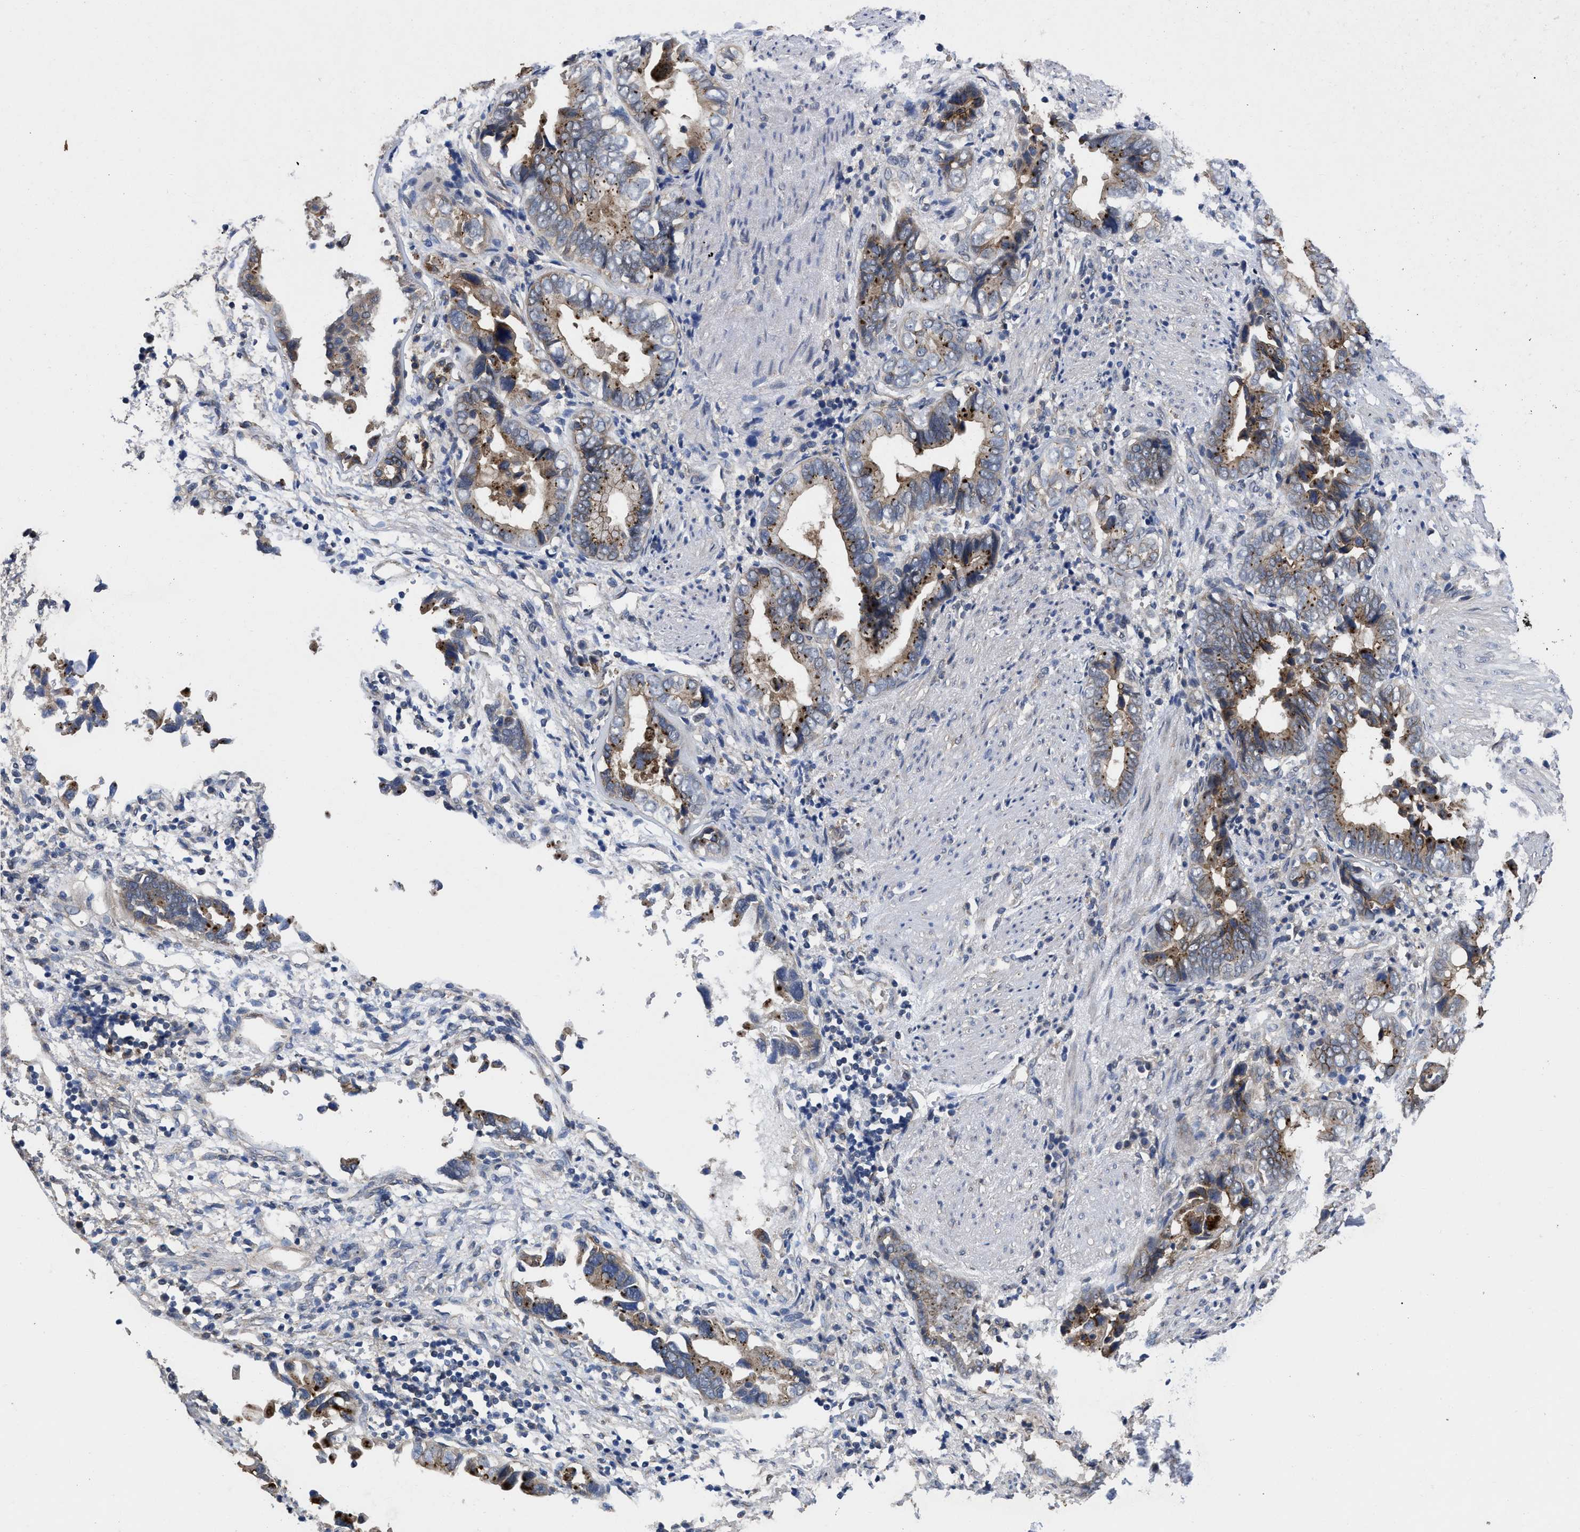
{"staining": {"intensity": "moderate", "quantity": ">75%", "location": "cytoplasmic/membranous"}, "tissue": "liver cancer", "cell_type": "Tumor cells", "image_type": "cancer", "snomed": [{"axis": "morphology", "description": "Cholangiocarcinoma"}, {"axis": "topography", "description": "Liver"}], "caption": "Moderate cytoplasmic/membranous protein expression is seen in approximately >75% of tumor cells in liver cholangiocarcinoma.", "gene": "PKD2", "patient": {"sex": "female", "age": 79}}